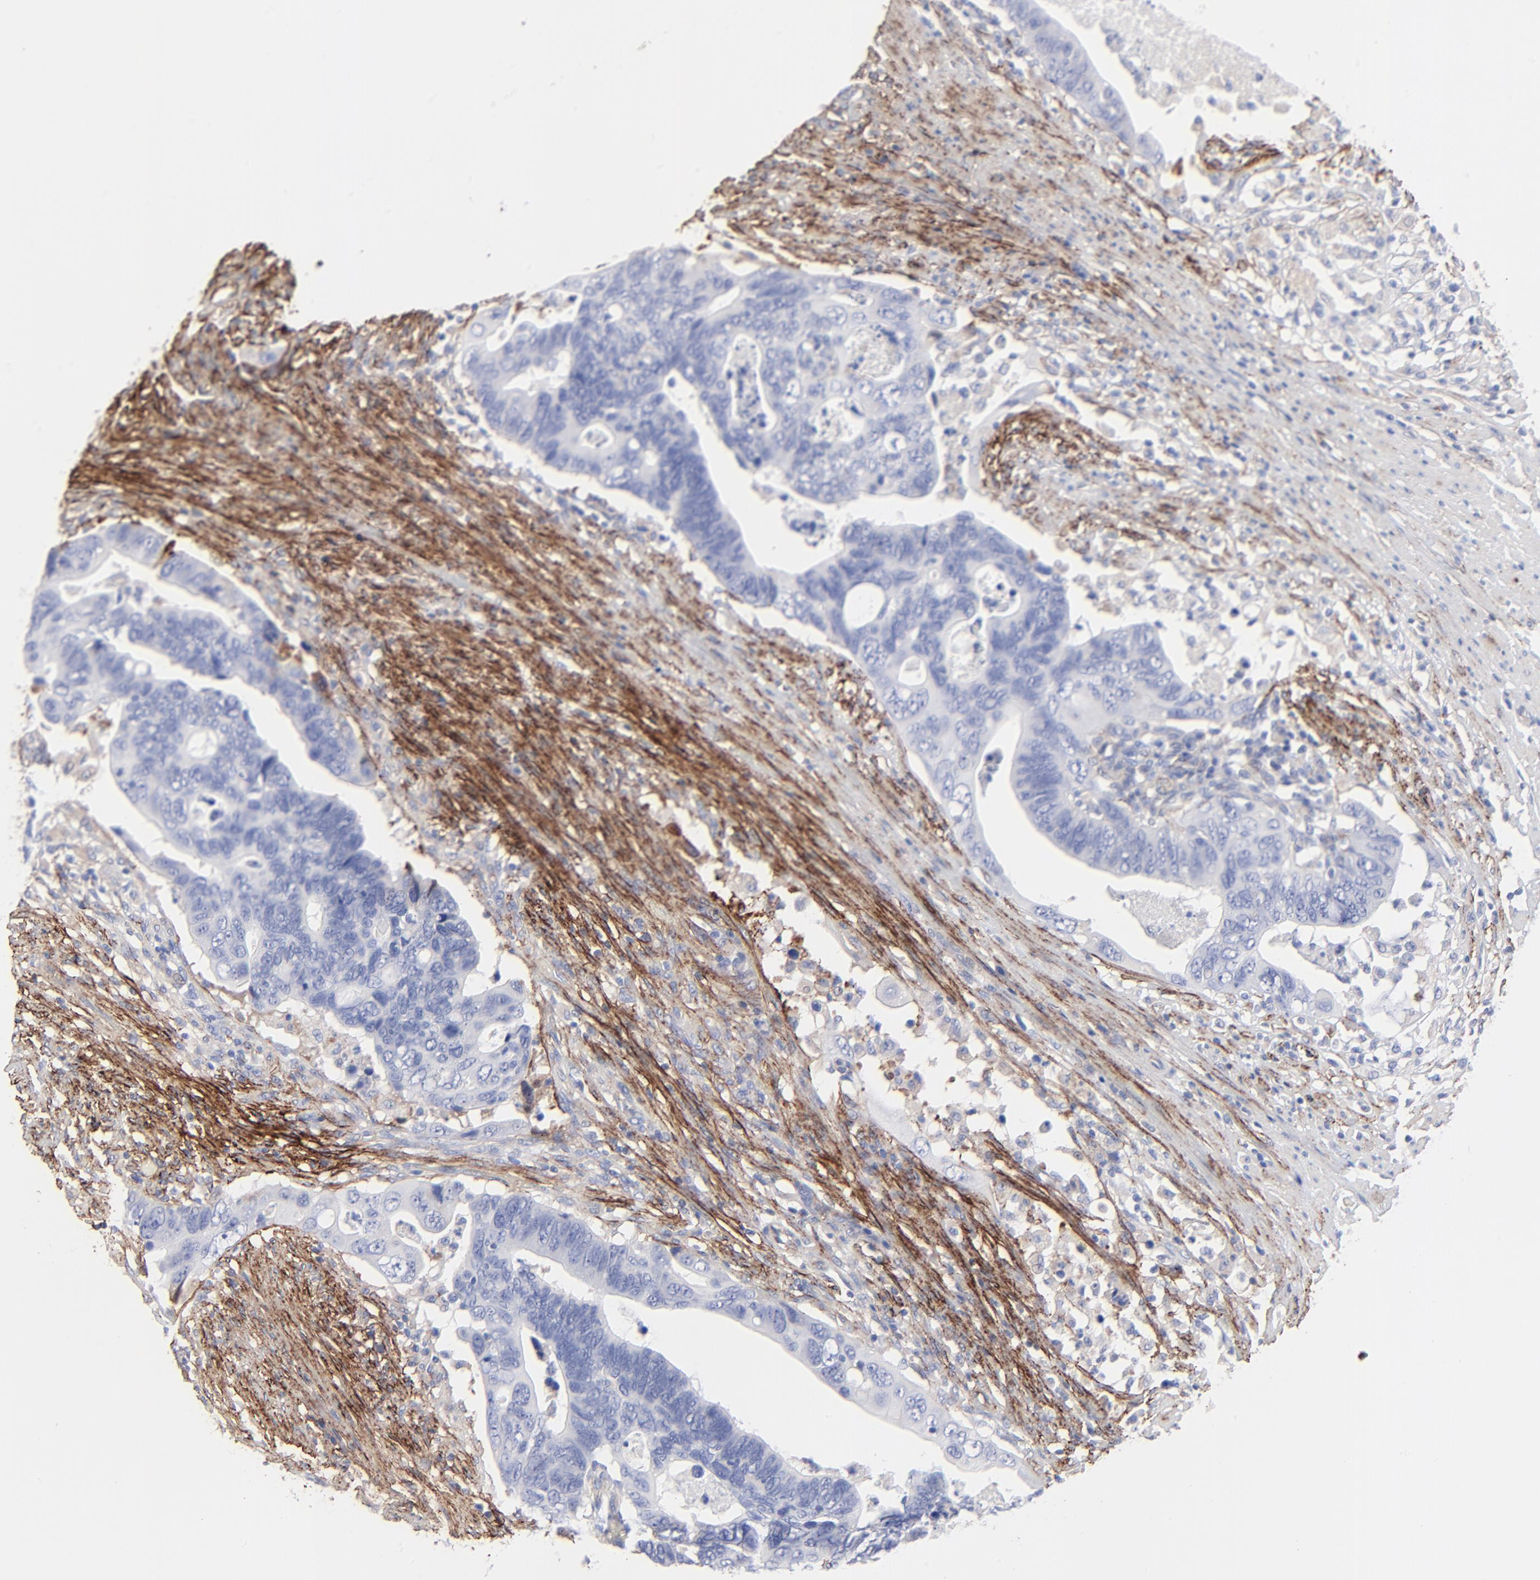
{"staining": {"intensity": "negative", "quantity": "none", "location": "none"}, "tissue": "colorectal cancer", "cell_type": "Tumor cells", "image_type": "cancer", "snomed": [{"axis": "morphology", "description": "Adenocarcinoma, NOS"}, {"axis": "topography", "description": "Rectum"}], "caption": "High power microscopy image of an IHC histopathology image of adenocarcinoma (colorectal), revealing no significant staining in tumor cells.", "gene": "FBLN2", "patient": {"sex": "male", "age": 53}}